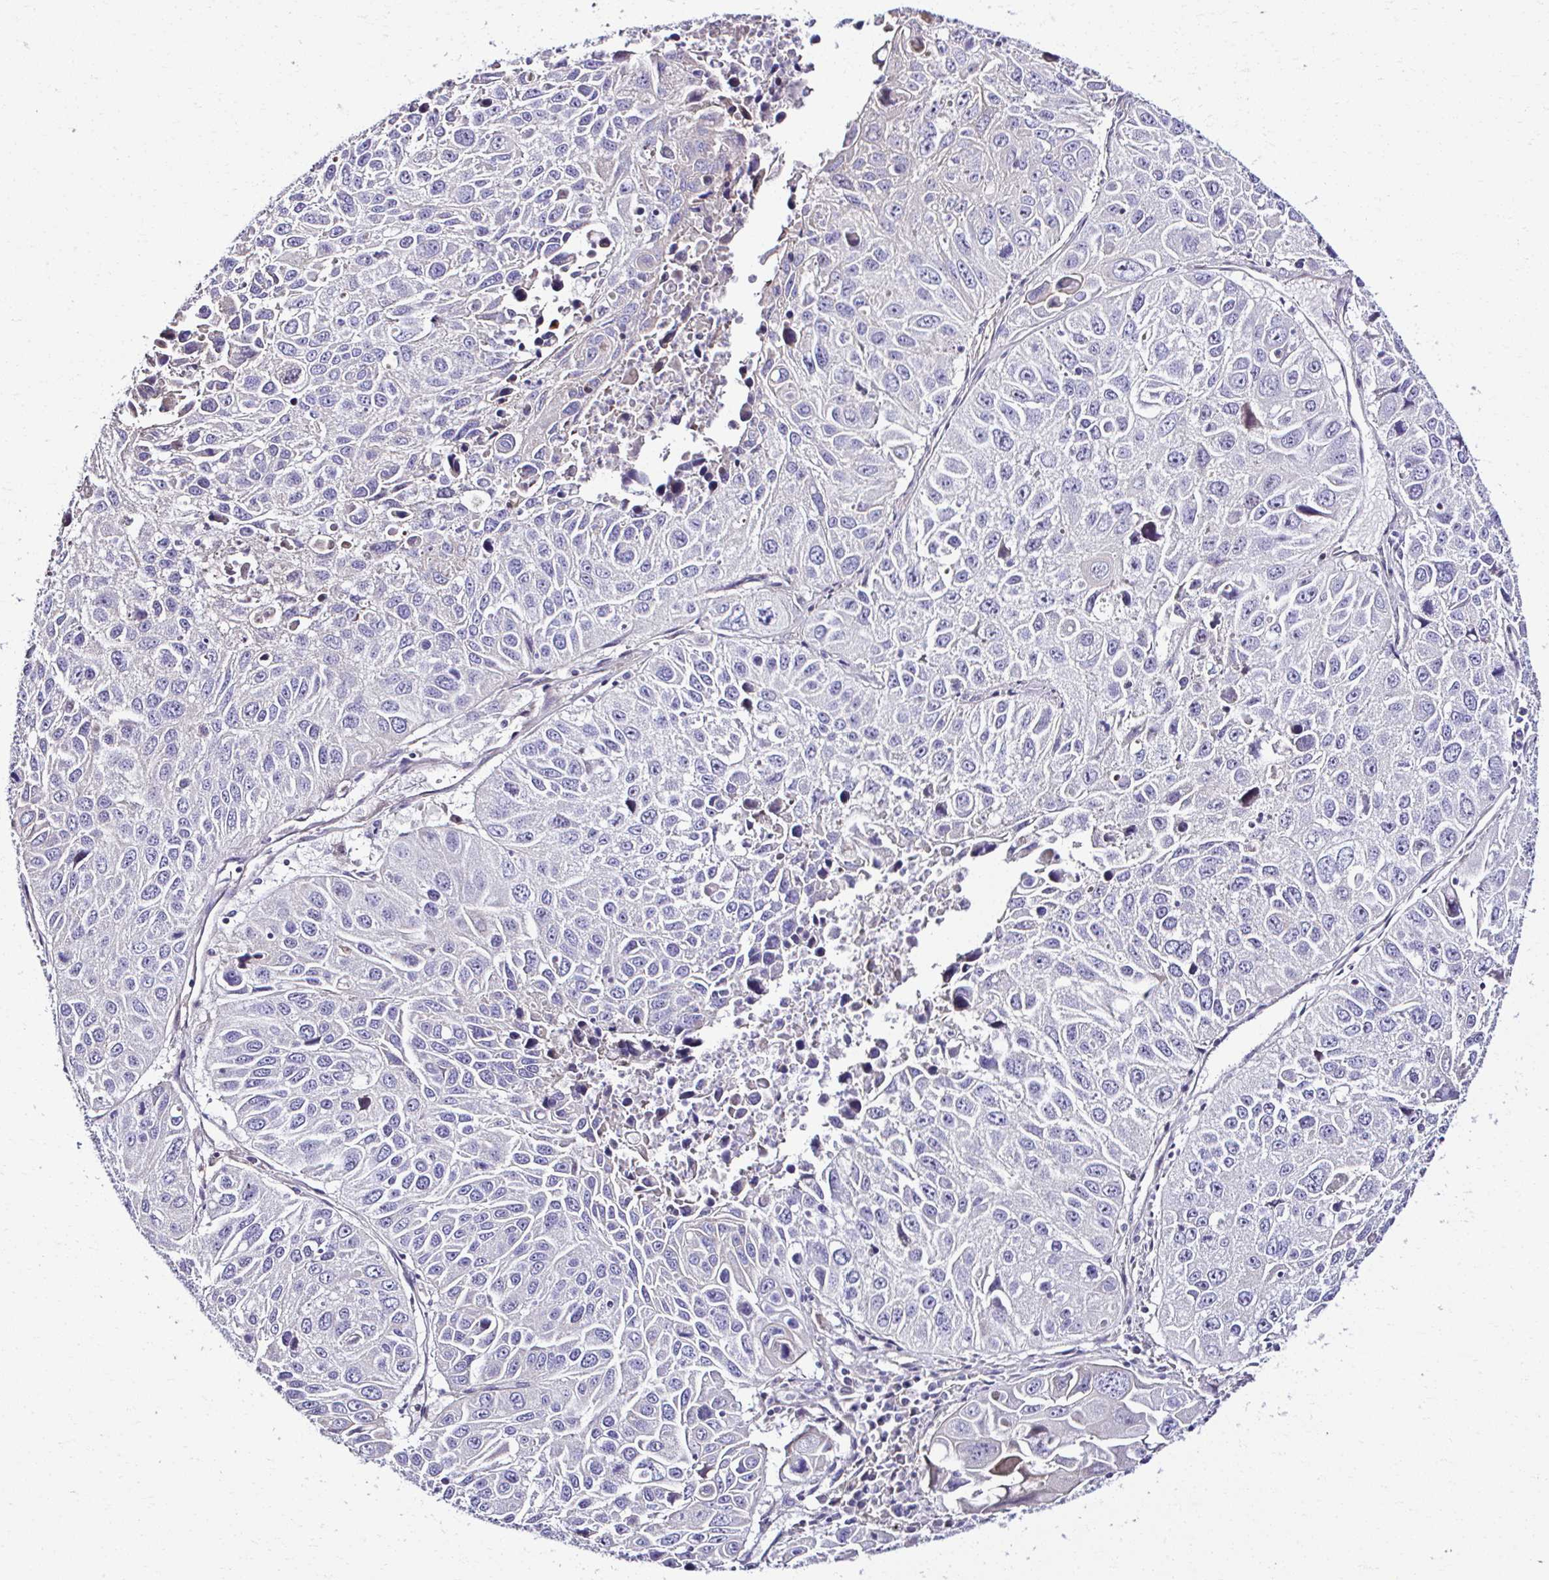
{"staining": {"intensity": "negative", "quantity": "none", "location": "none"}, "tissue": "lung cancer", "cell_type": "Tumor cells", "image_type": "cancer", "snomed": [{"axis": "morphology", "description": "Squamous cell carcinoma, NOS"}, {"axis": "topography", "description": "Lung"}], "caption": "A histopathology image of squamous cell carcinoma (lung) stained for a protein reveals no brown staining in tumor cells. (DAB IHC visualized using brightfield microscopy, high magnification).", "gene": "CCDC85C", "patient": {"sex": "female", "age": 61}}